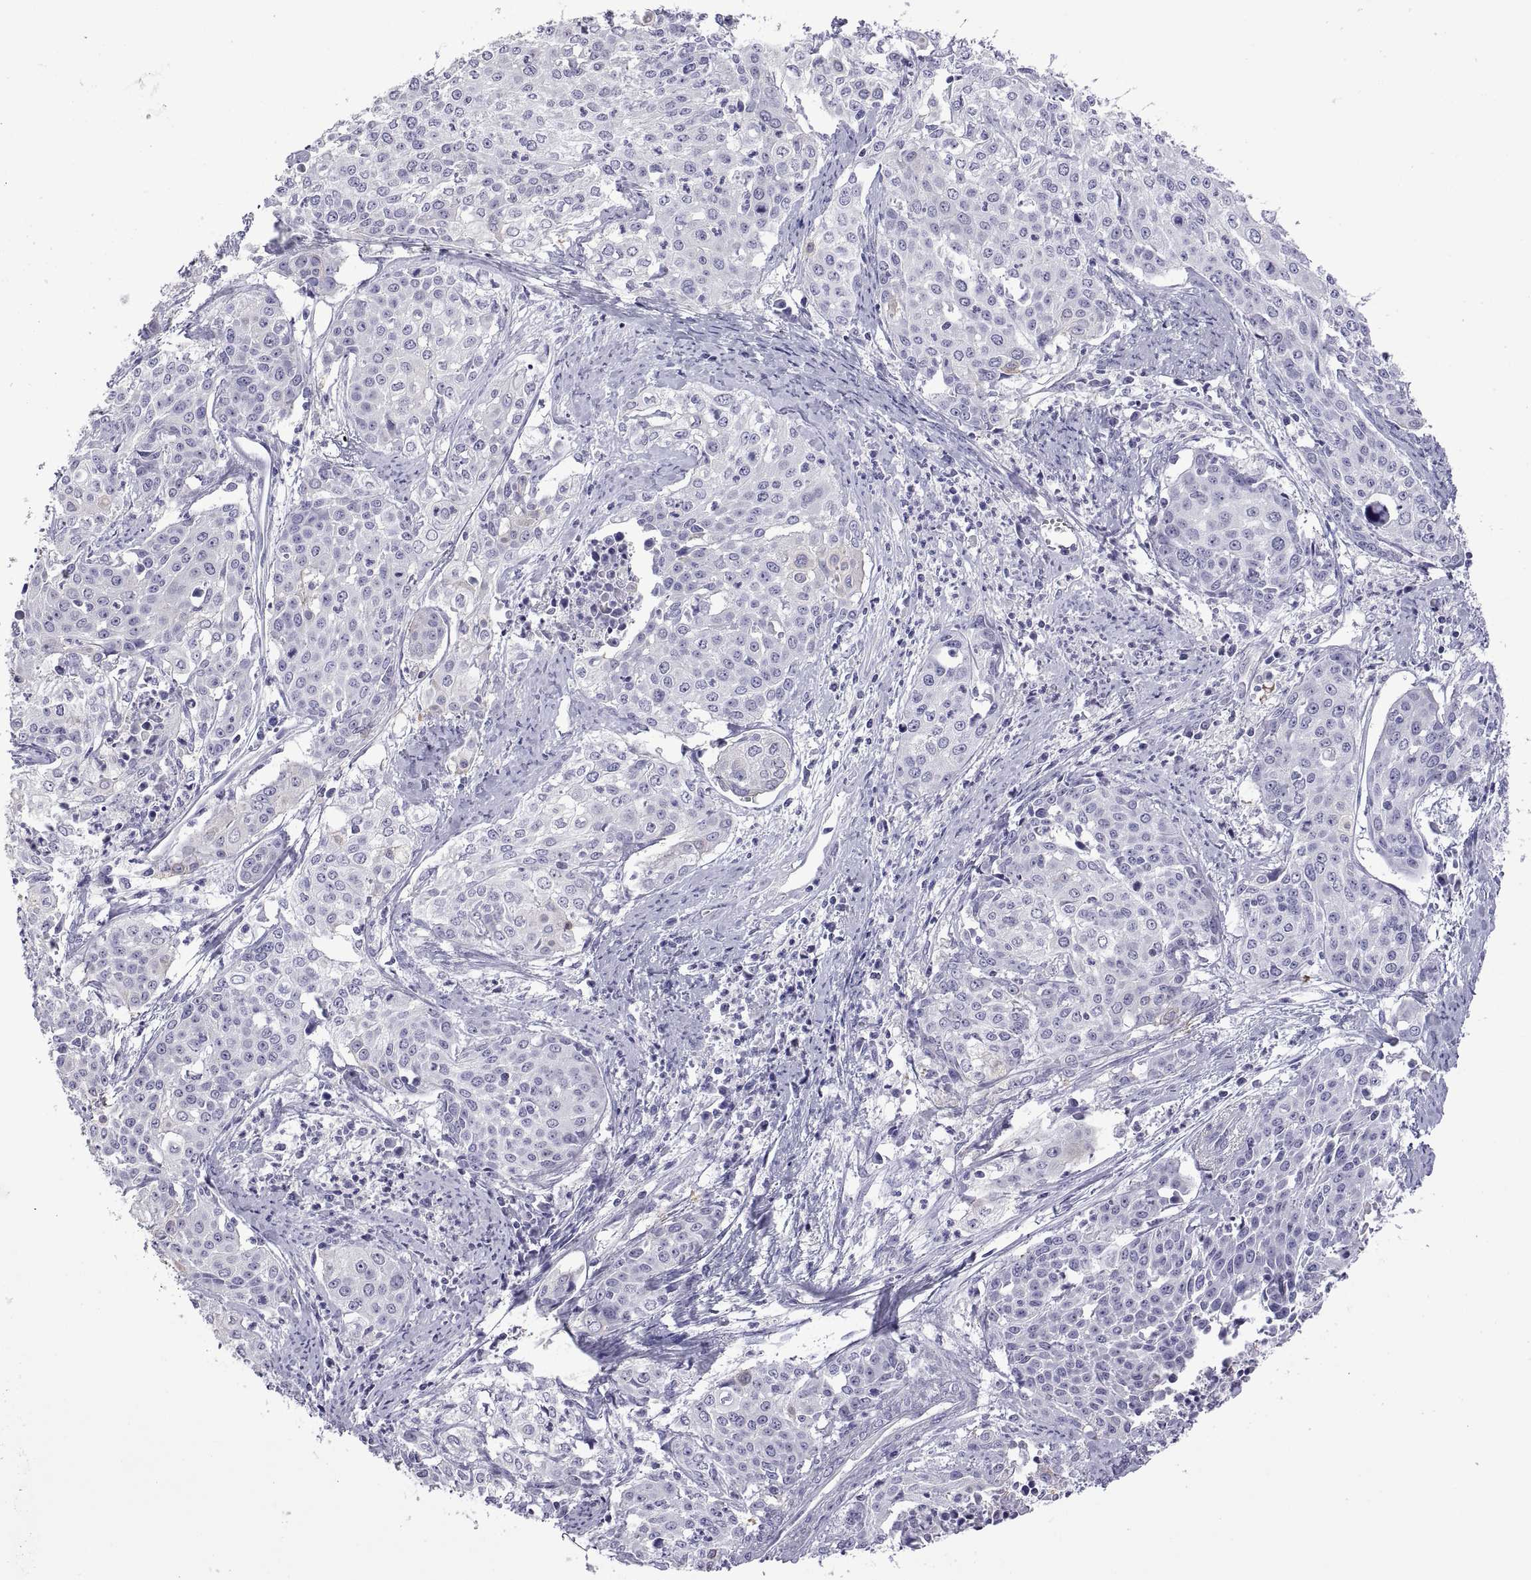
{"staining": {"intensity": "negative", "quantity": "none", "location": "none"}, "tissue": "cervical cancer", "cell_type": "Tumor cells", "image_type": "cancer", "snomed": [{"axis": "morphology", "description": "Squamous cell carcinoma, NOS"}, {"axis": "topography", "description": "Cervix"}], "caption": "A histopathology image of human cervical squamous cell carcinoma is negative for staining in tumor cells. (DAB immunohistochemistry (IHC) visualized using brightfield microscopy, high magnification).", "gene": "VSX2", "patient": {"sex": "female", "age": 39}}